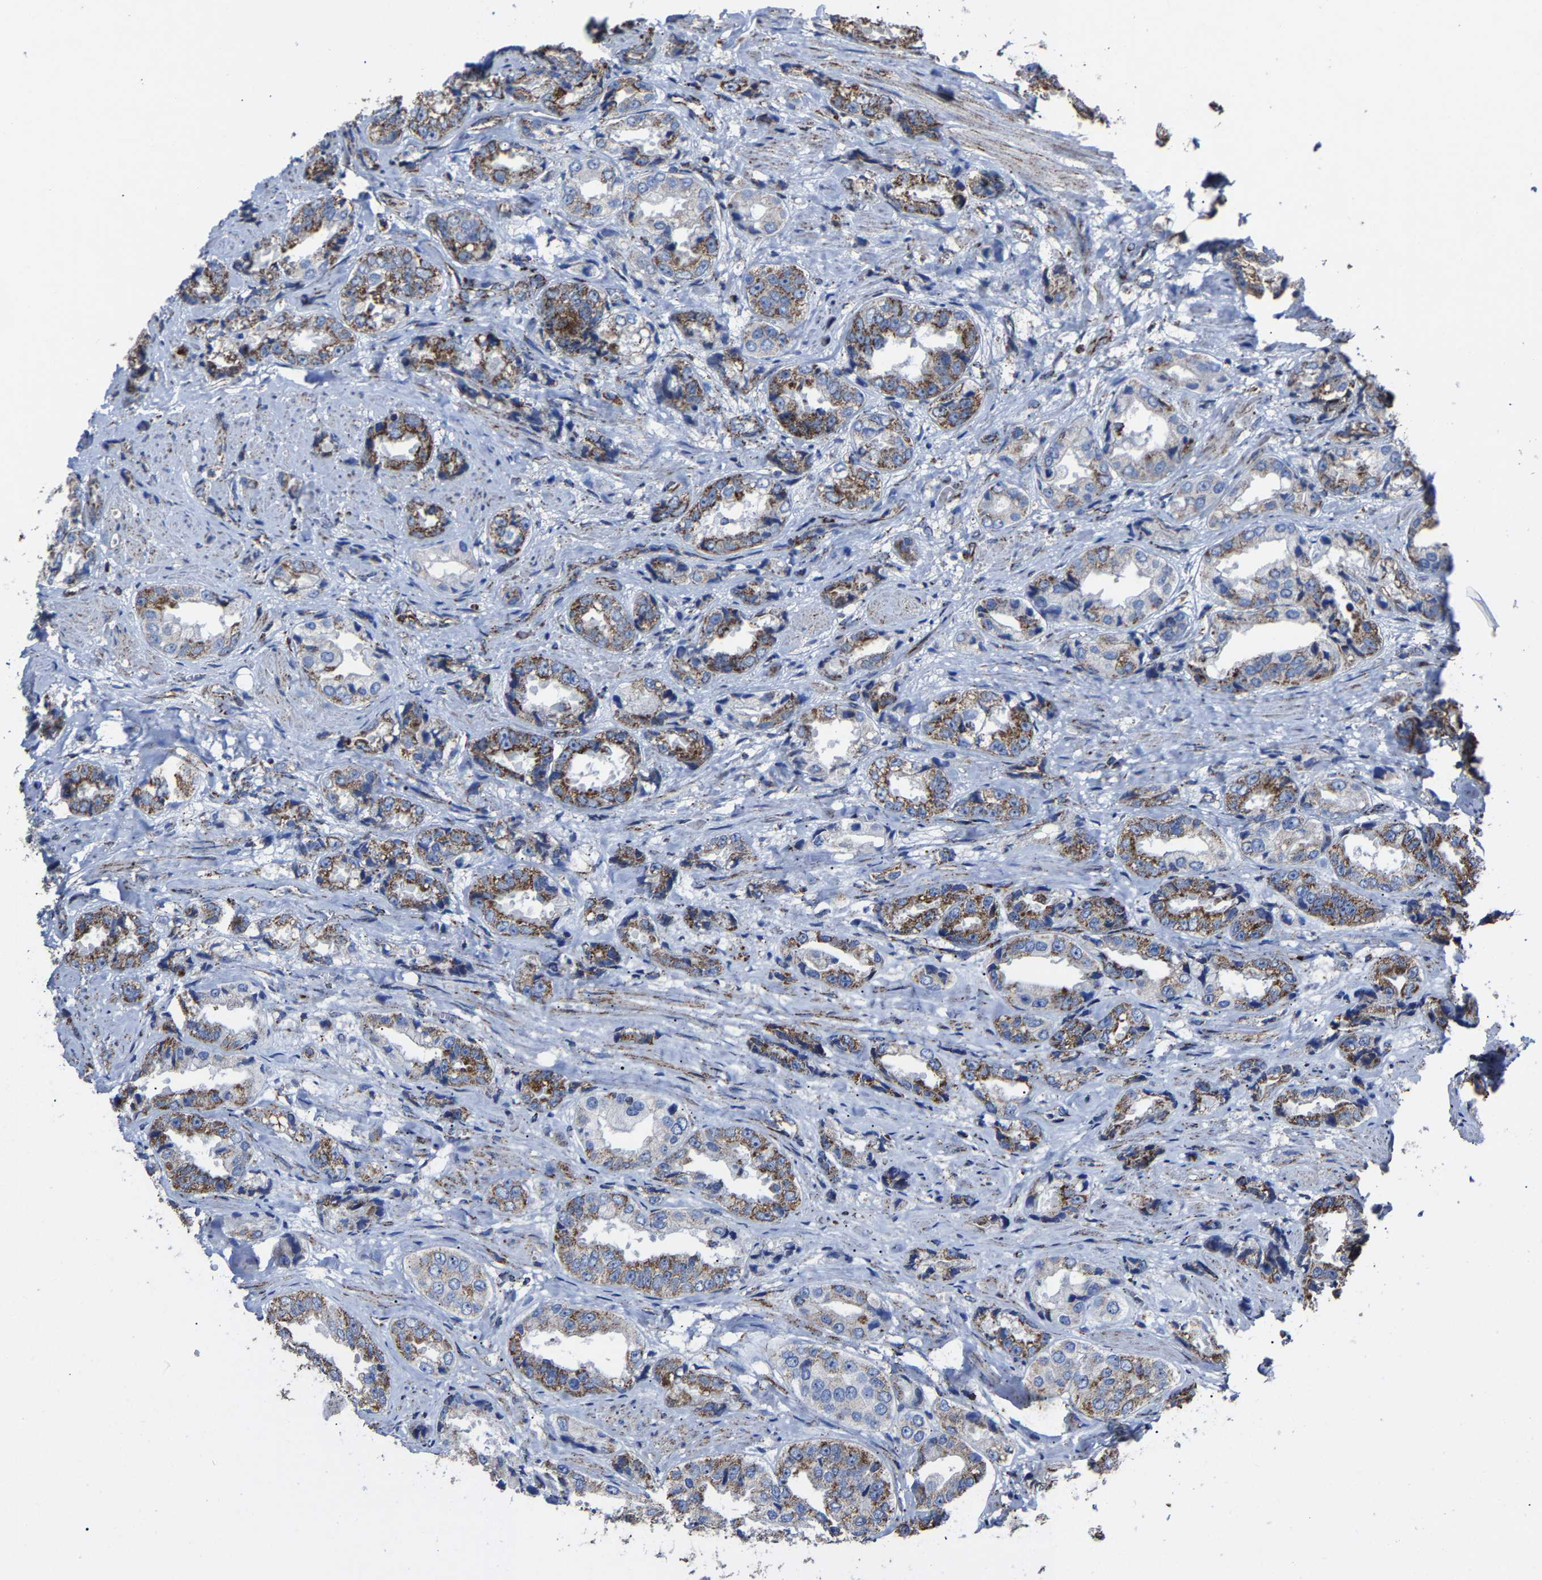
{"staining": {"intensity": "moderate", "quantity": ">75%", "location": "cytoplasmic/membranous"}, "tissue": "prostate cancer", "cell_type": "Tumor cells", "image_type": "cancer", "snomed": [{"axis": "morphology", "description": "Adenocarcinoma, High grade"}, {"axis": "topography", "description": "Prostate"}], "caption": "Immunohistochemical staining of human prostate adenocarcinoma (high-grade) exhibits moderate cytoplasmic/membranous protein positivity in approximately >75% of tumor cells.", "gene": "NDUFV3", "patient": {"sex": "male", "age": 61}}